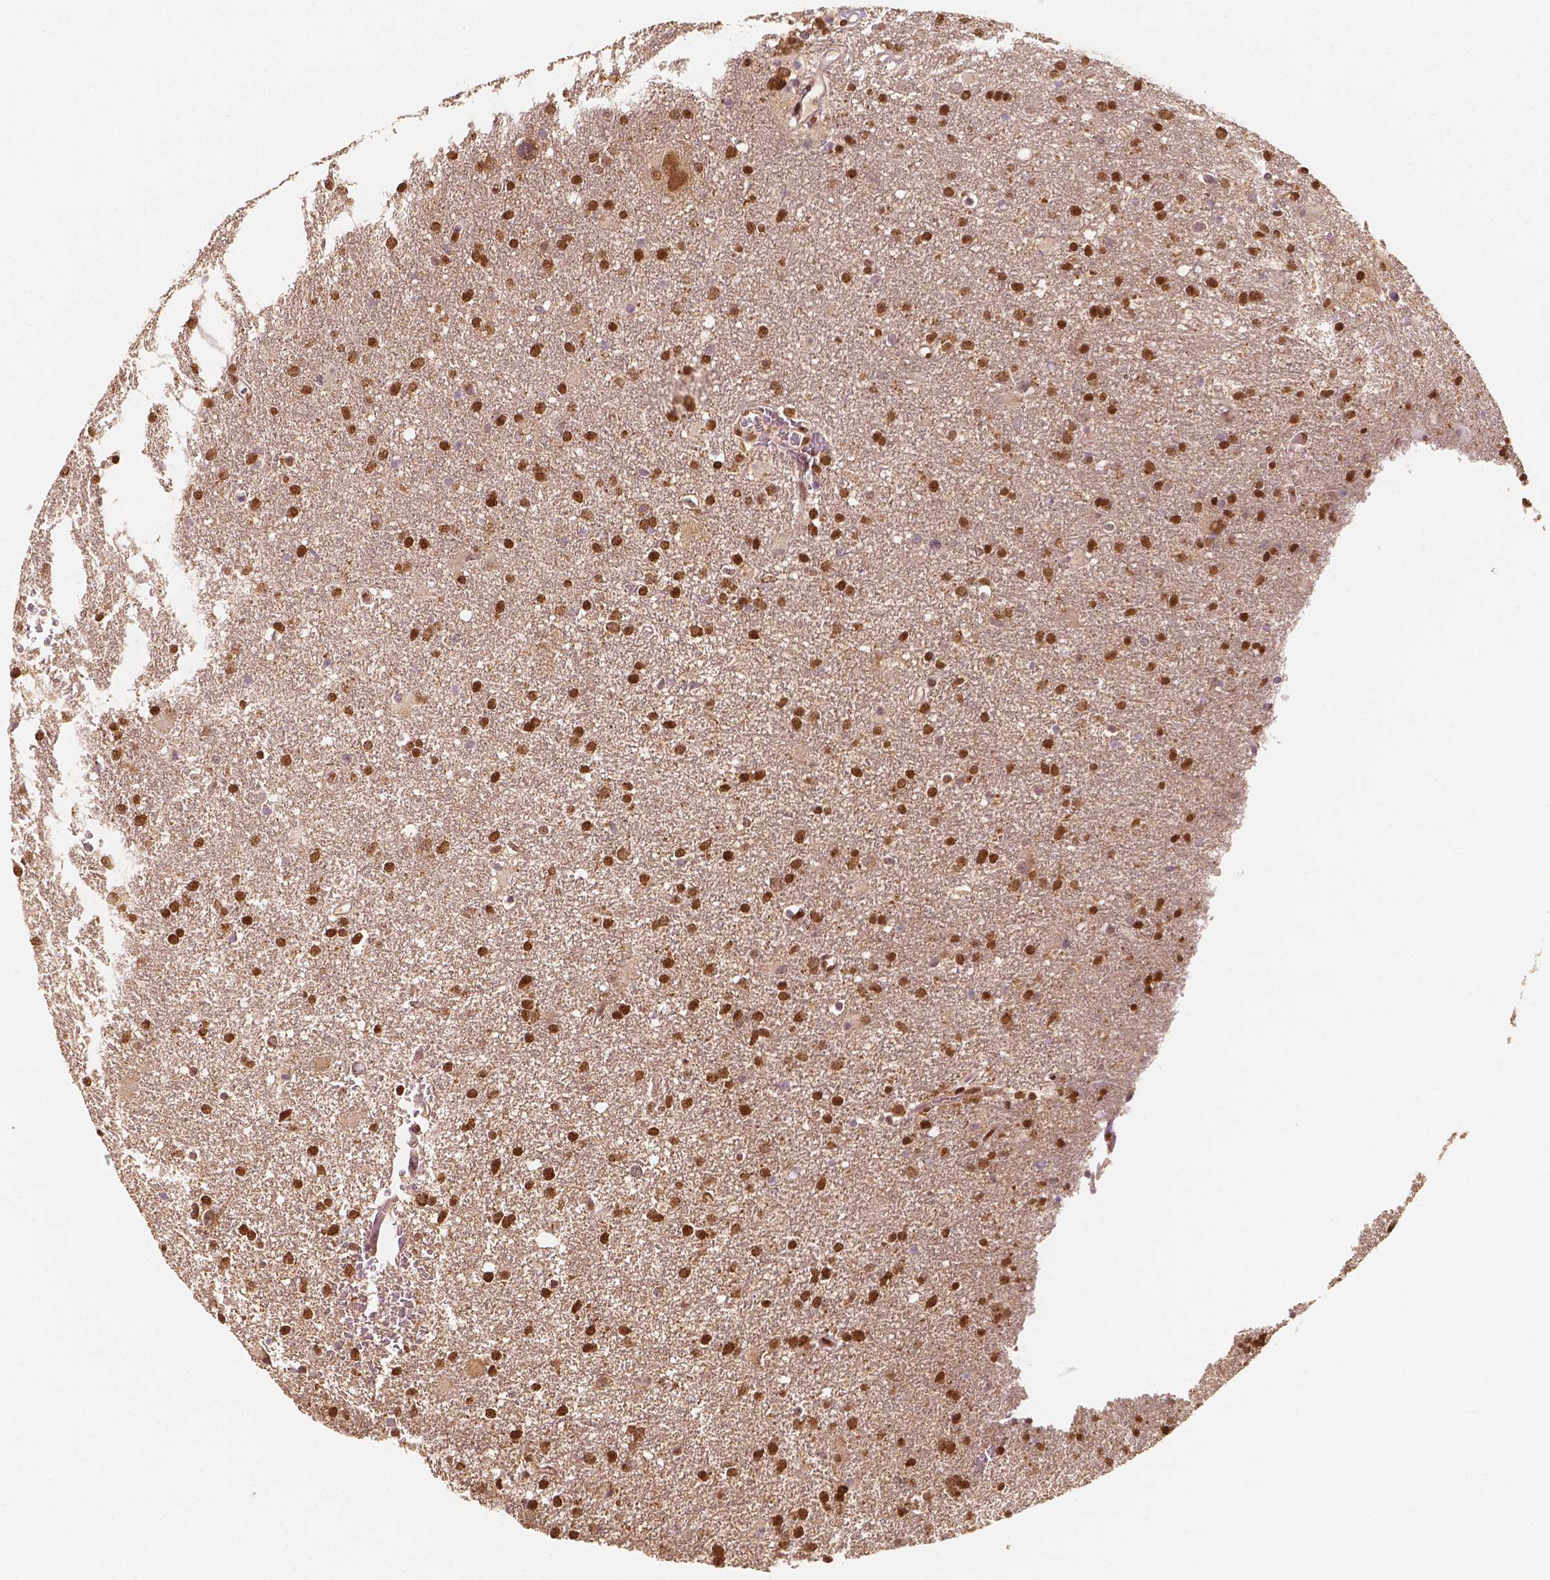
{"staining": {"intensity": "strong", "quantity": ">75%", "location": "nuclear"}, "tissue": "glioma", "cell_type": "Tumor cells", "image_type": "cancer", "snomed": [{"axis": "morphology", "description": "Glioma, malignant, Low grade"}, {"axis": "topography", "description": "Brain"}], "caption": "Malignant low-grade glioma stained with a protein marker shows strong staining in tumor cells.", "gene": "TBC1D17", "patient": {"sex": "male", "age": 66}}